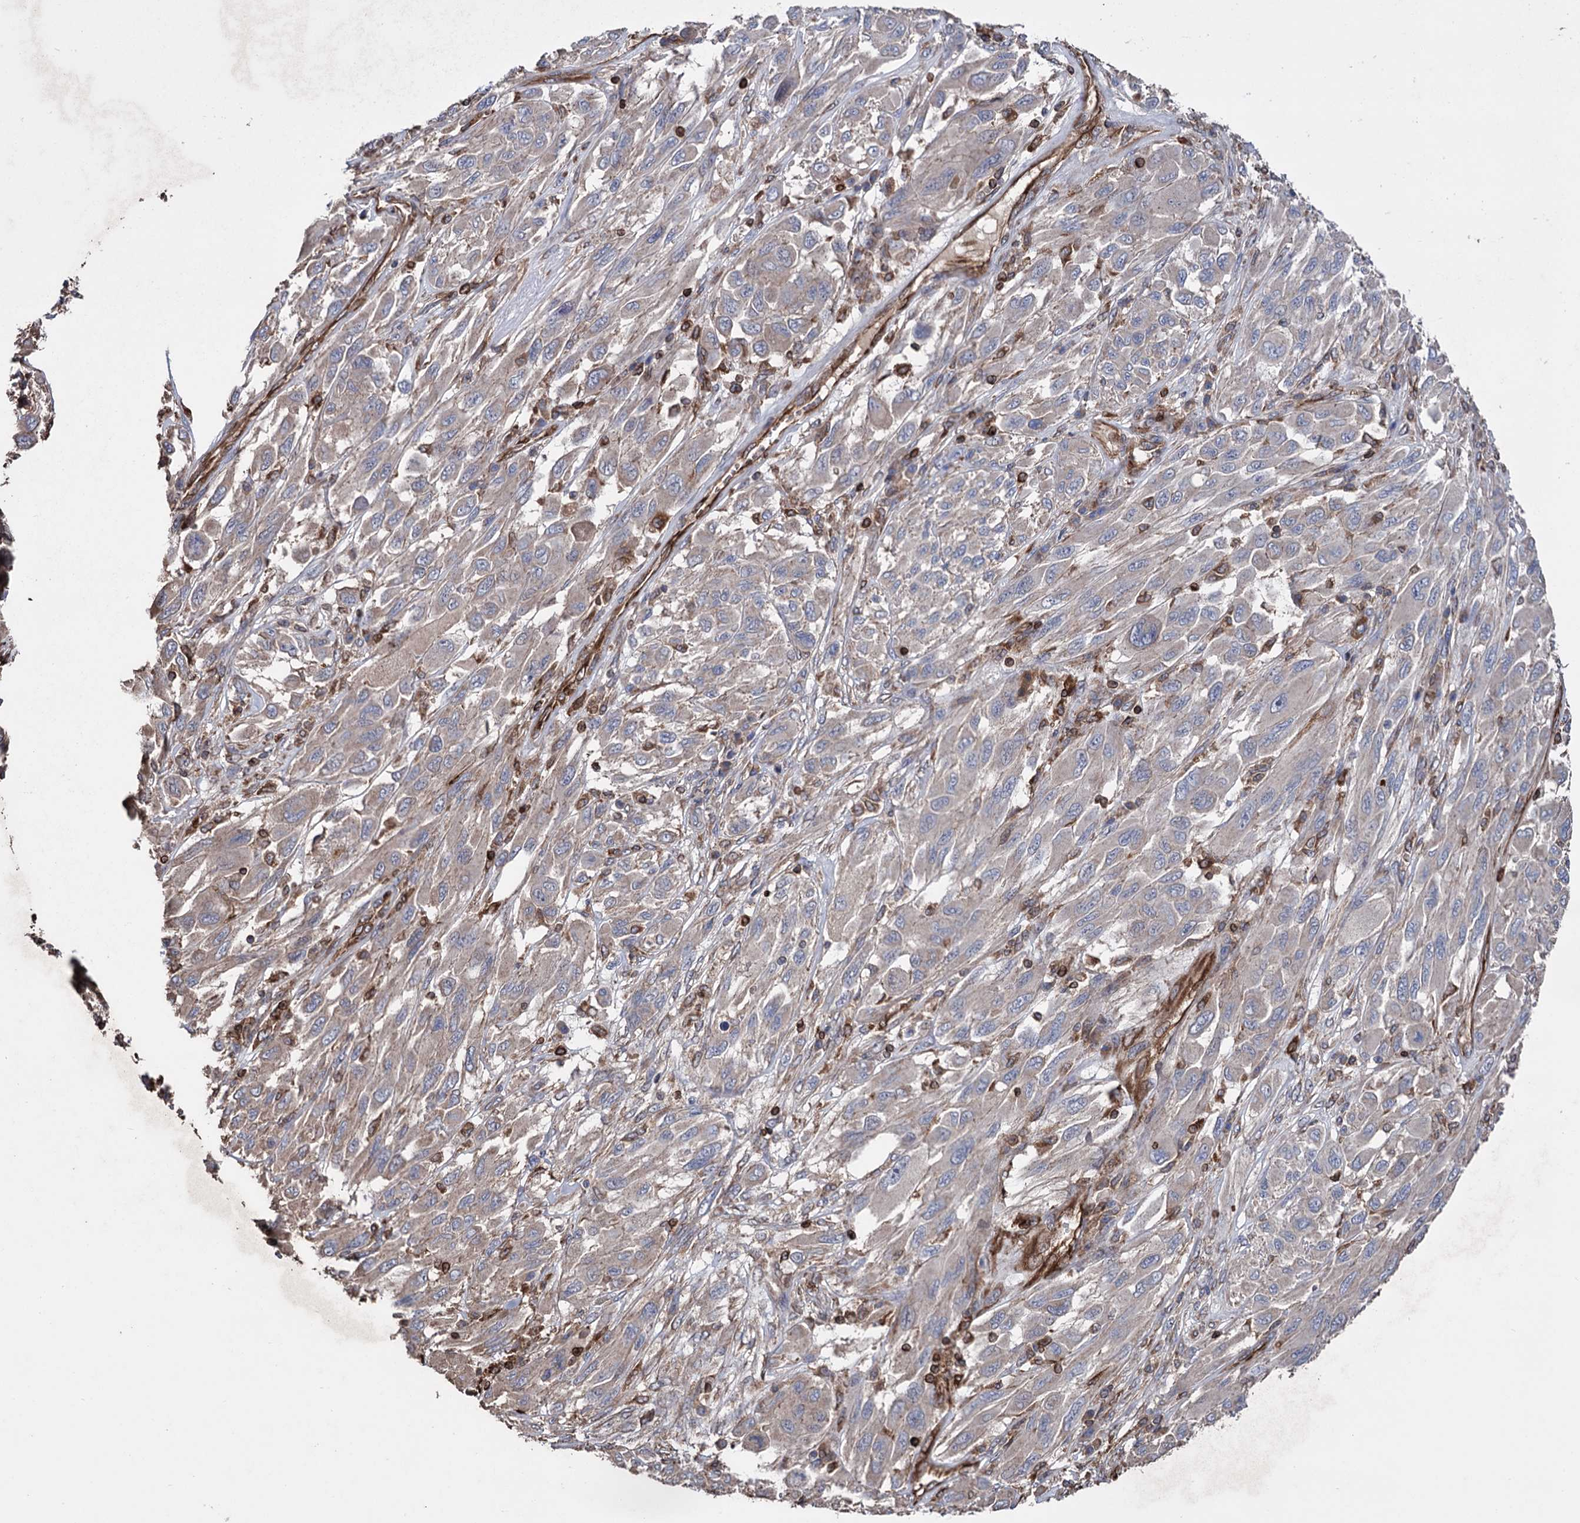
{"staining": {"intensity": "weak", "quantity": "<25%", "location": "cytoplasmic/membranous"}, "tissue": "melanoma", "cell_type": "Tumor cells", "image_type": "cancer", "snomed": [{"axis": "morphology", "description": "Malignant melanoma, NOS"}, {"axis": "topography", "description": "Skin"}], "caption": "This is an IHC histopathology image of melanoma. There is no staining in tumor cells.", "gene": "STING1", "patient": {"sex": "female", "age": 91}}